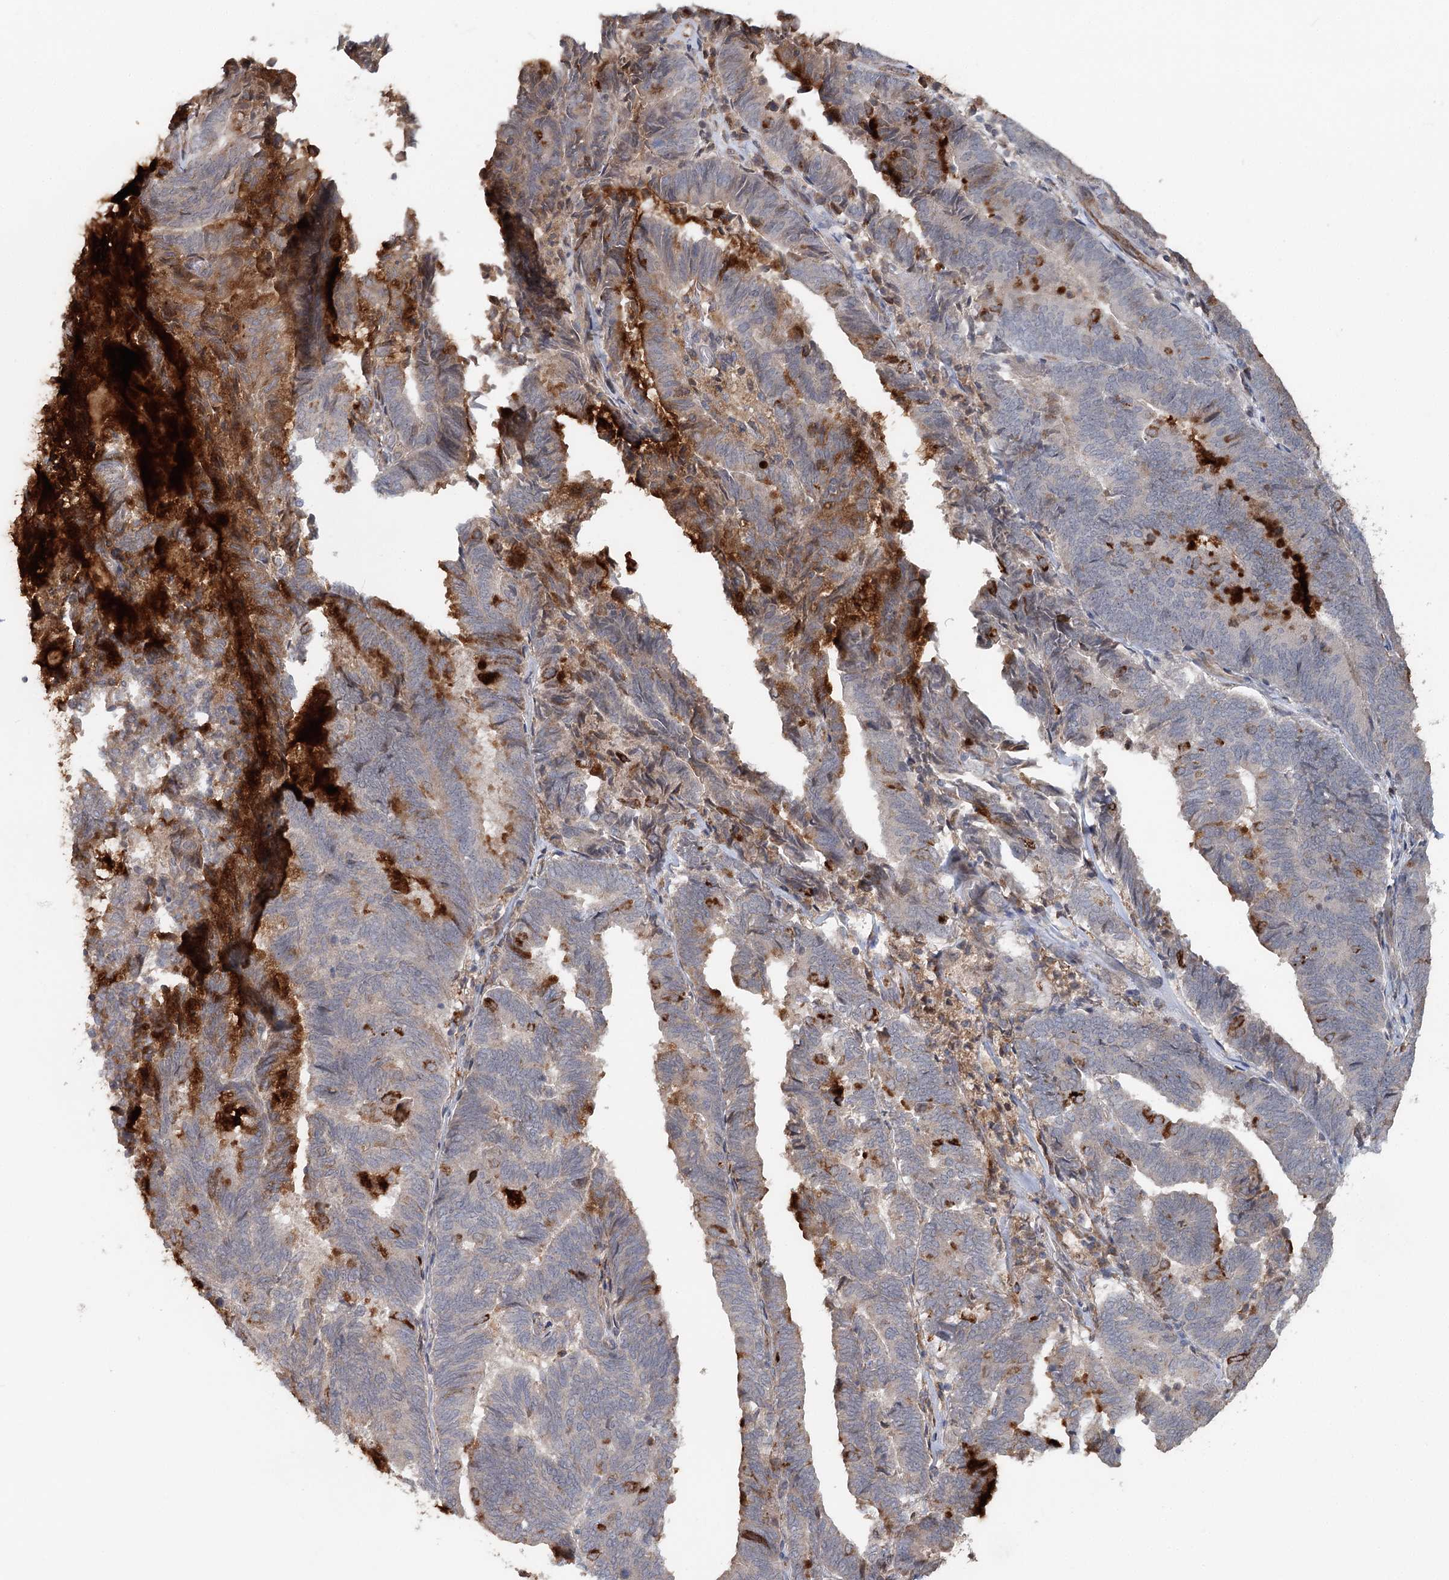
{"staining": {"intensity": "moderate", "quantity": "<25%", "location": "cytoplasmic/membranous"}, "tissue": "endometrial cancer", "cell_type": "Tumor cells", "image_type": "cancer", "snomed": [{"axis": "morphology", "description": "Adenocarcinoma, NOS"}, {"axis": "topography", "description": "Endometrium"}], "caption": "Protein expression analysis of adenocarcinoma (endometrial) shows moderate cytoplasmic/membranous positivity in about <25% of tumor cells. Ihc stains the protein of interest in brown and the nuclei are stained blue.", "gene": "RNF111", "patient": {"sex": "female", "age": 80}}